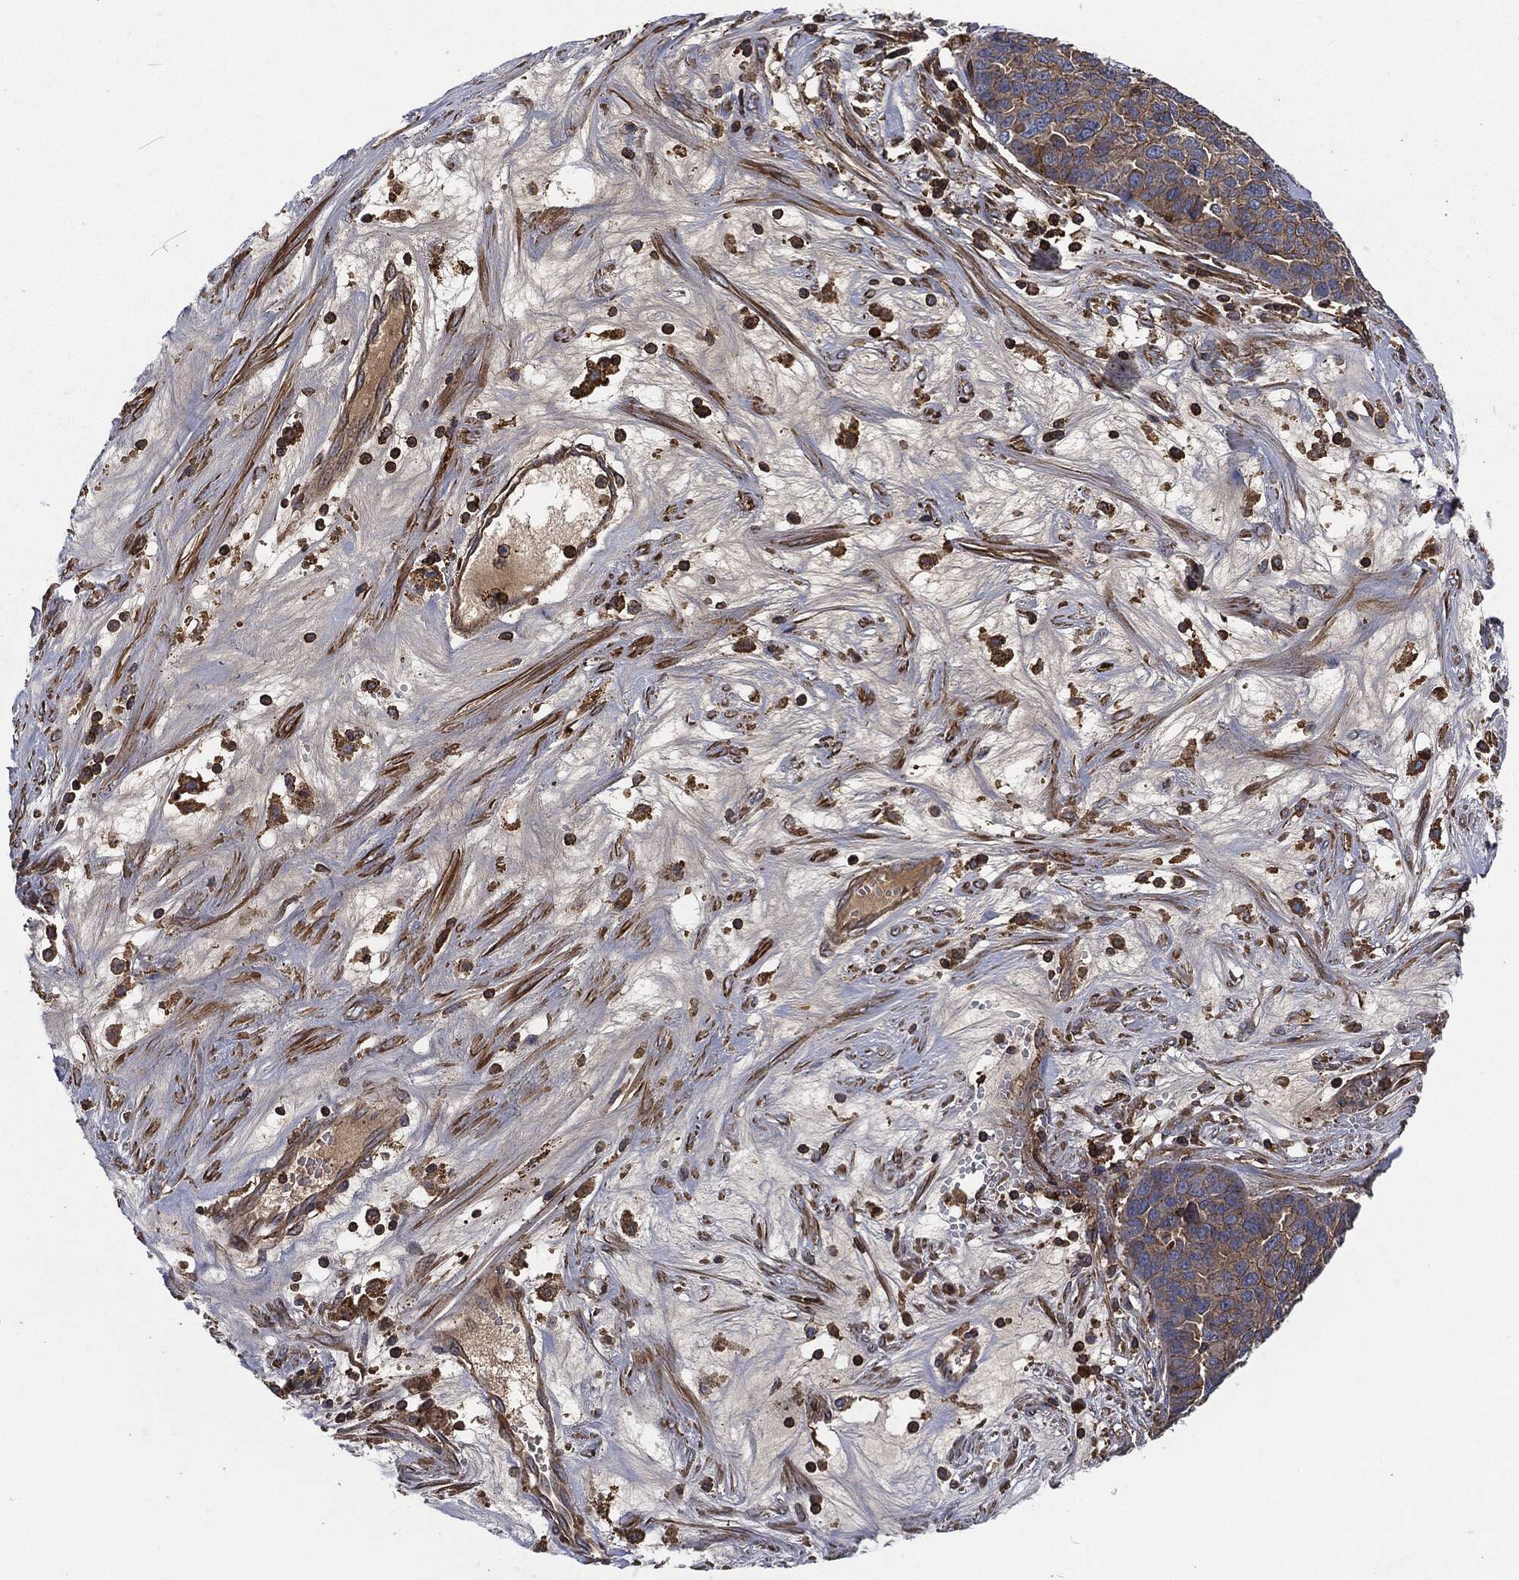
{"staining": {"intensity": "moderate", "quantity": "25%-75%", "location": "cytoplasmic/membranous"}, "tissue": "ovarian cancer", "cell_type": "Tumor cells", "image_type": "cancer", "snomed": [{"axis": "morphology", "description": "Cystadenocarcinoma, serous, NOS"}, {"axis": "topography", "description": "Ovary"}], "caption": "Brown immunohistochemical staining in human ovarian cancer shows moderate cytoplasmic/membranous staining in approximately 25%-75% of tumor cells.", "gene": "LGALS9", "patient": {"sex": "female", "age": 87}}